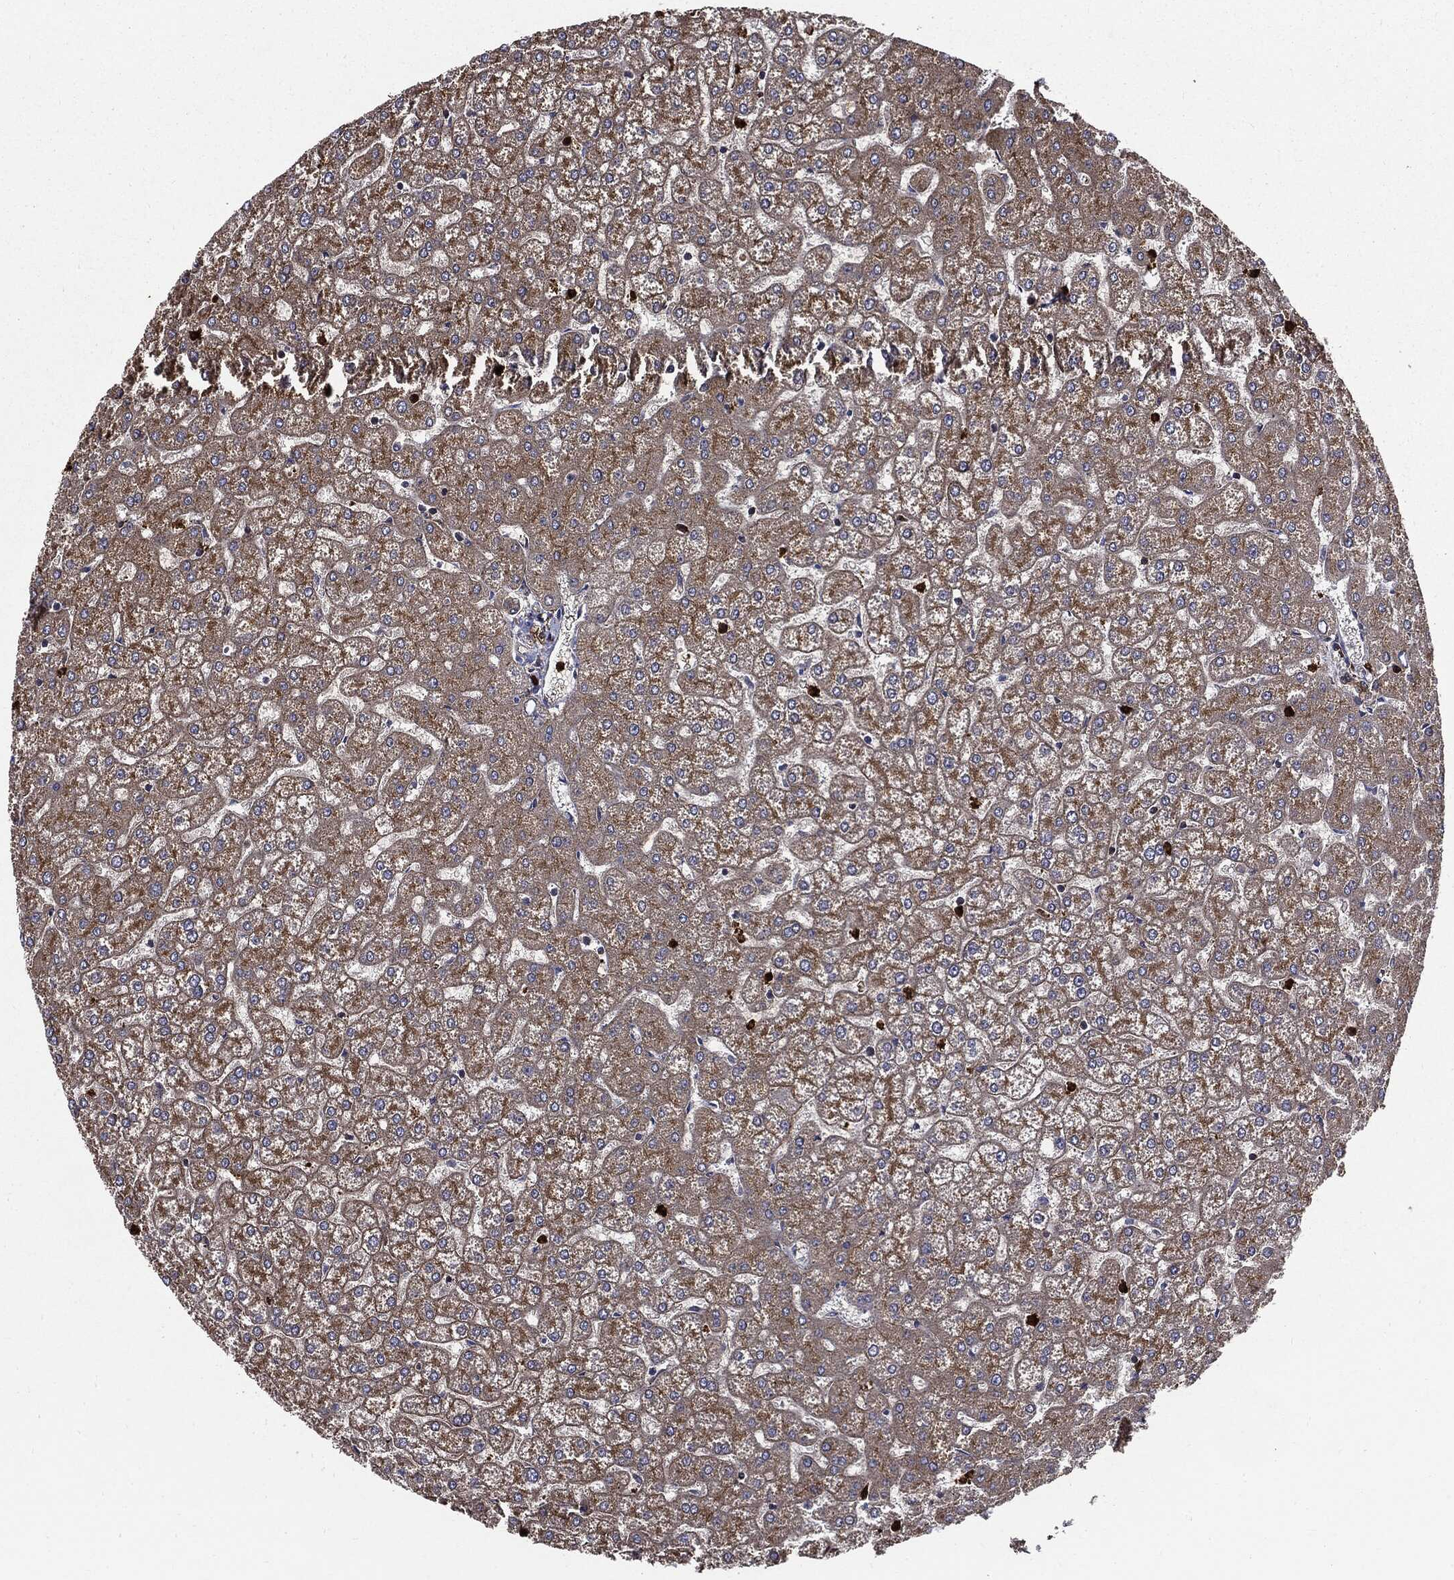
{"staining": {"intensity": "negative", "quantity": "none", "location": "none"}, "tissue": "liver", "cell_type": "Cholangiocytes", "image_type": "normal", "snomed": [{"axis": "morphology", "description": "Normal tissue, NOS"}, {"axis": "topography", "description": "Liver"}], "caption": "Immunohistochemistry histopathology image of unremarkable liver: human liver stained with DAB (3,3'-diaminobenzidine) displays no significant protein staining in cholangiocytes.", "gene": "PDCD6IP", "patient": {"sex": "female", "age": 32}}